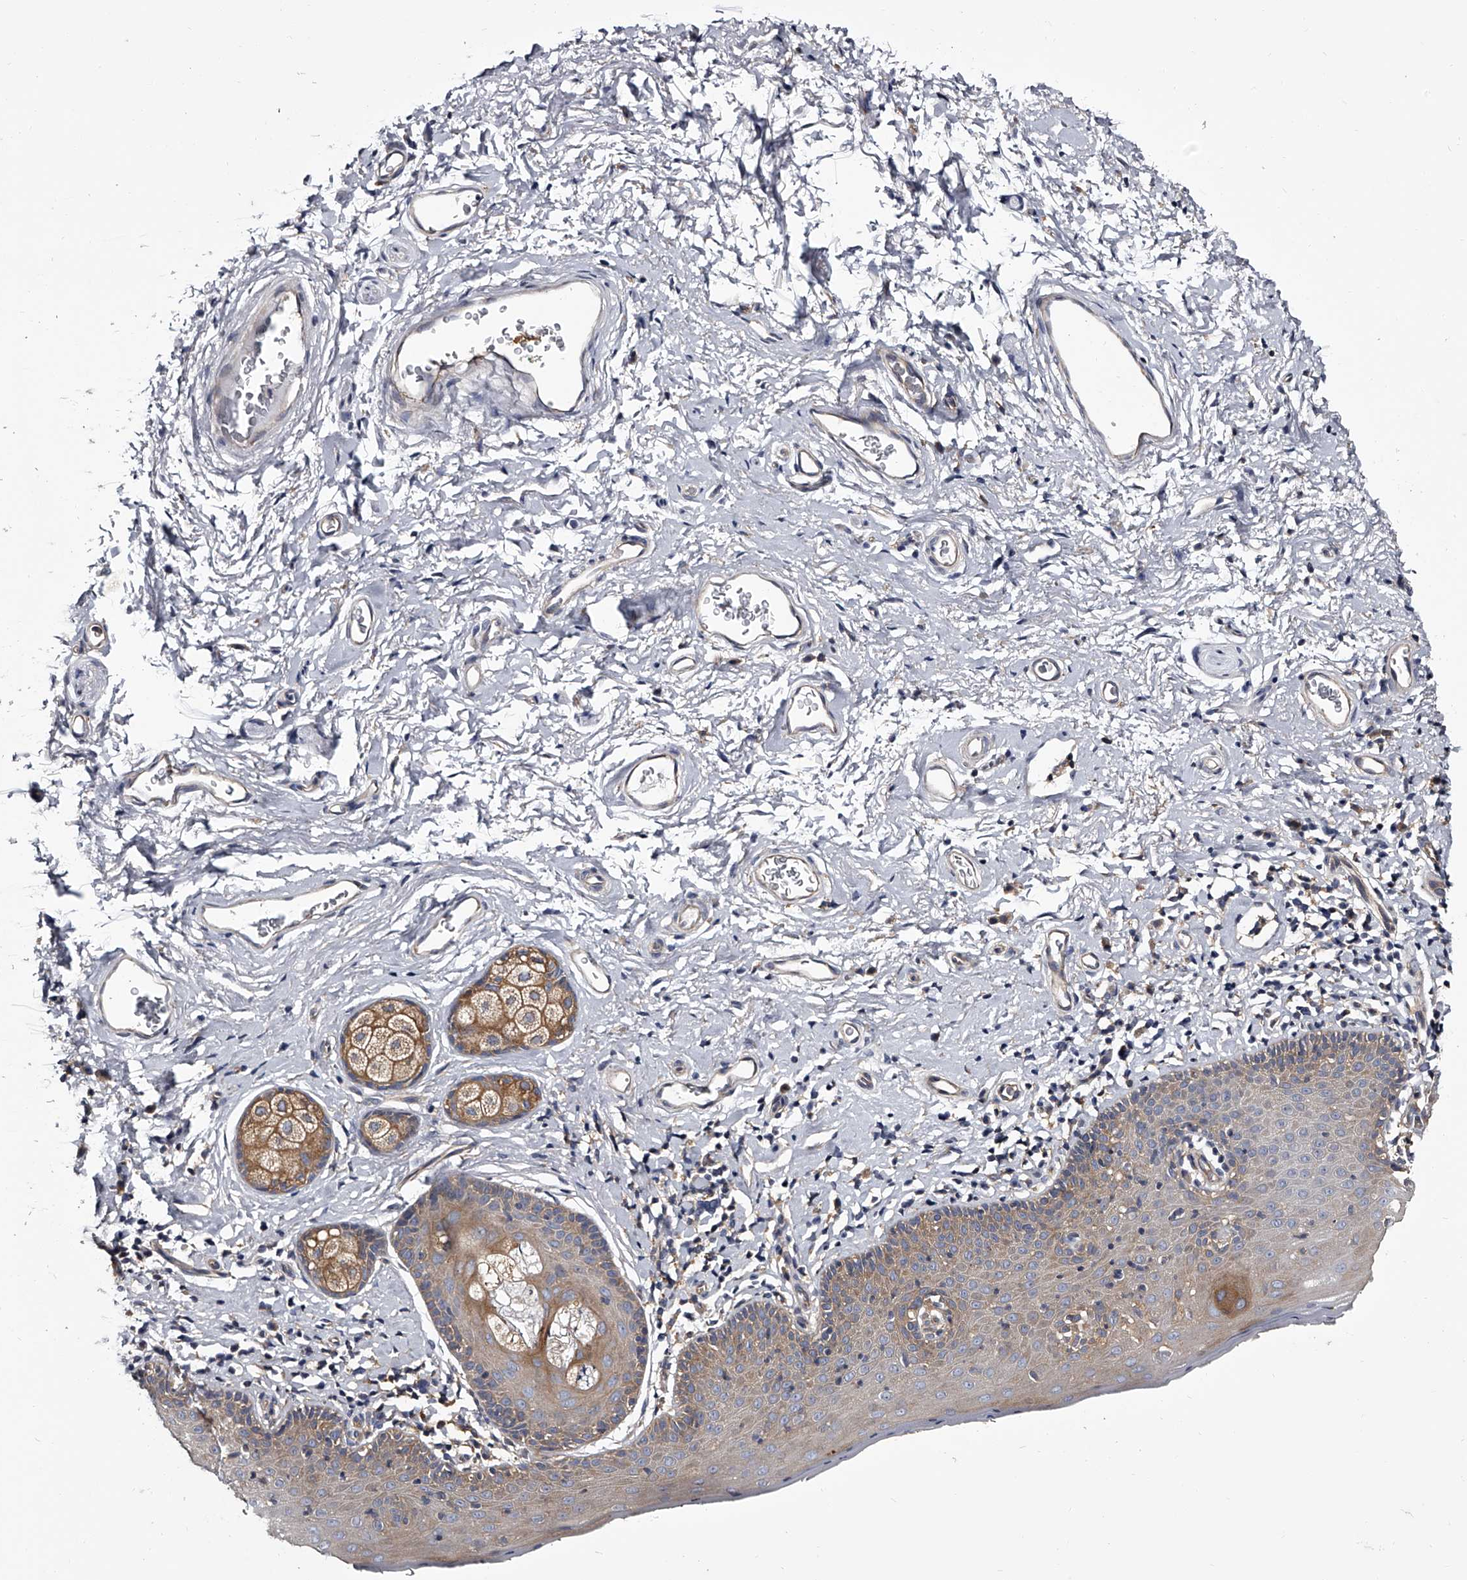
{"staining": {"intensity": "weak", "quantity": ">75%", "location": "cytoplasmic/membranous"}, "tissue": "skin", "cell_type": "Epidermal cells", "image_type": "normal", "snomed": [{"axis": "morphology", "description": "Normal tissue, NOS"}, {"axis": "topography", "description": "Vulva"}], "caption": "Benign skin demonstrates weak cytoplasmic/membranous staining in approximately >75% of epidermal cells, visualized by immunohistochemistry. (brown staining indicates protein expression, while blue staining denotes nuclei).", "gene": "GAPVD1", "patient": {"sex": "female", "age": 66}}